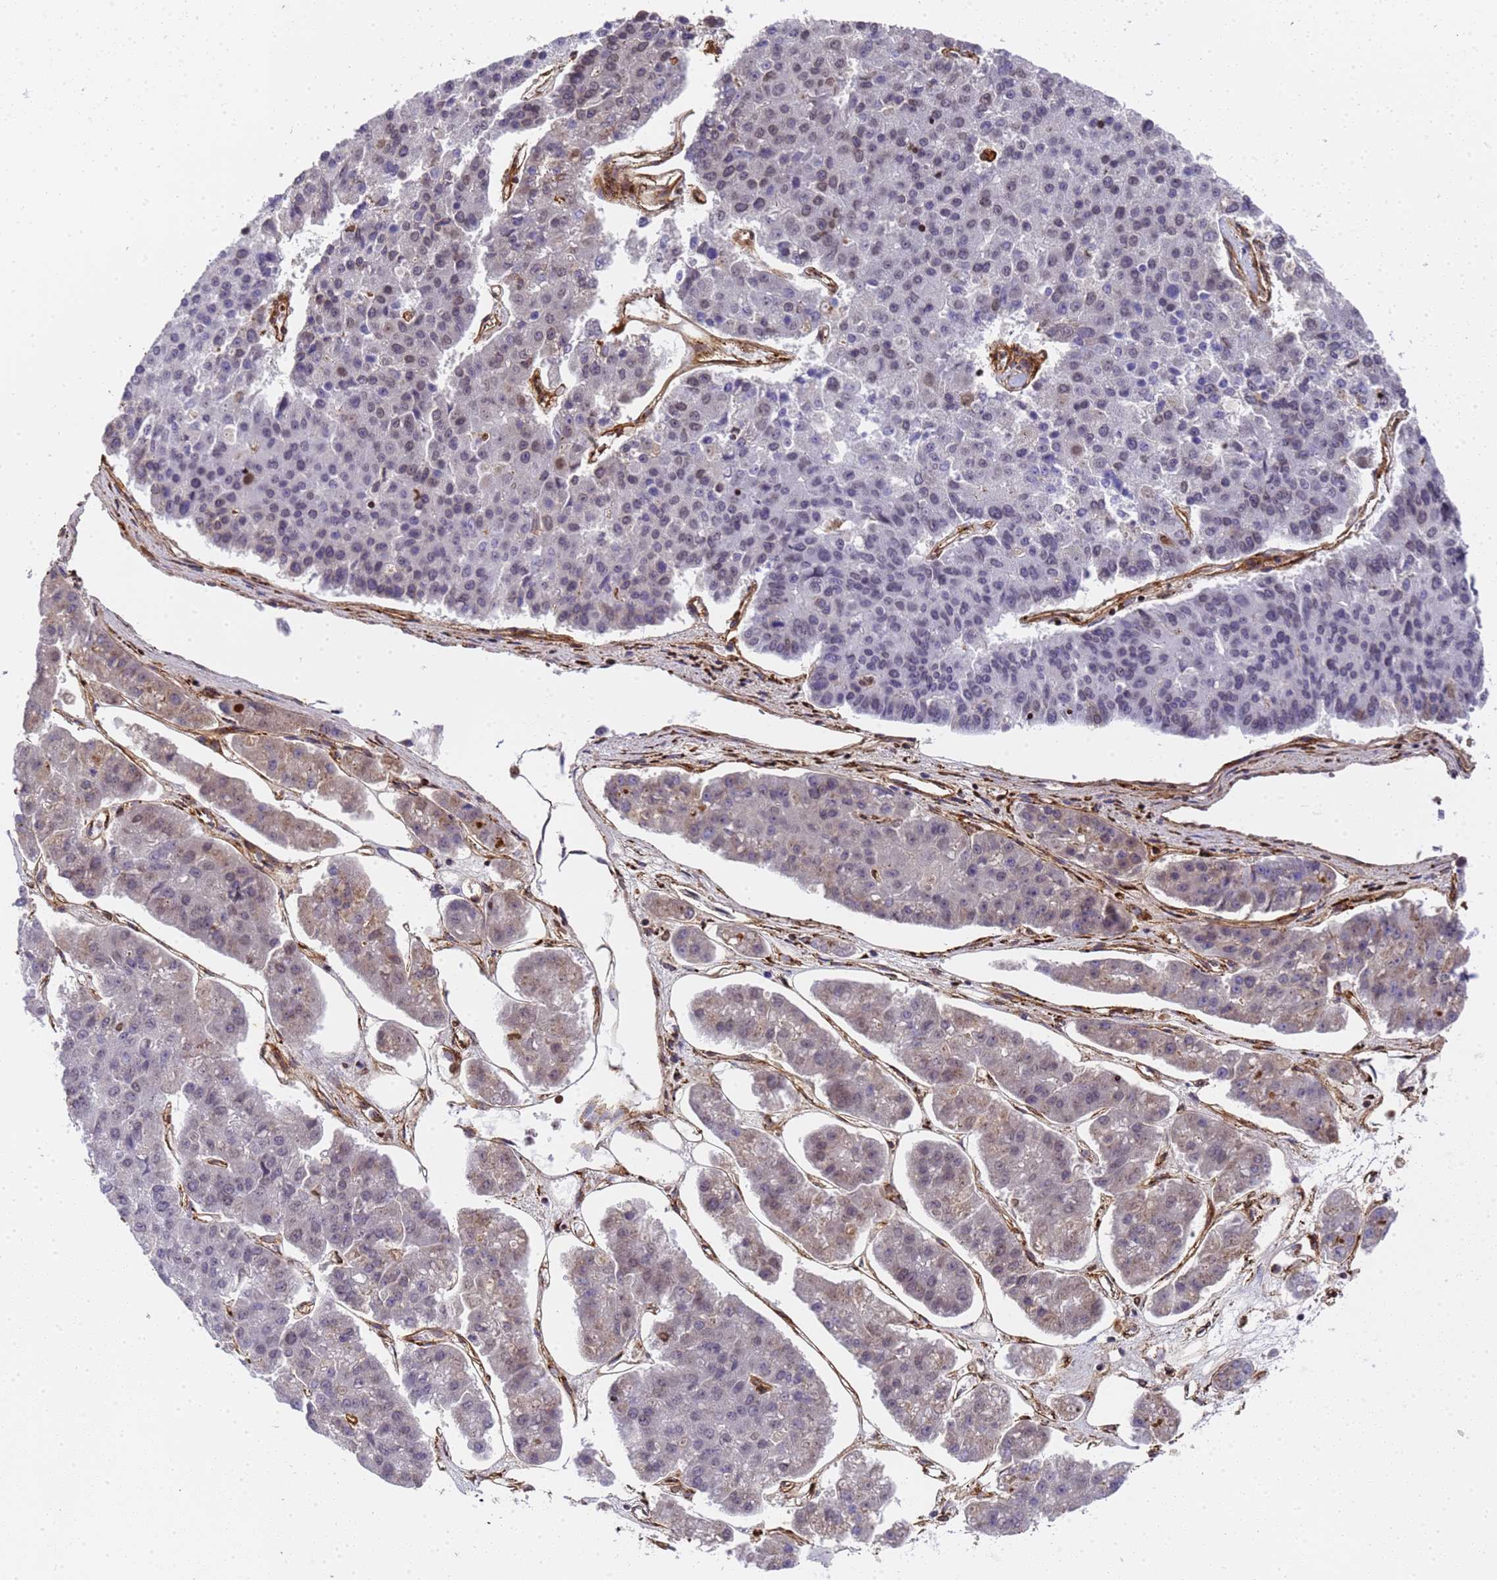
{"staining": {"intensity": "weak", "quantity": "<25%", "location": "nuclear"}, "tissue": "pancreatic cancer", "cell_type": "Tumor cells", "image_type": "cancer", "snomed": [{"axis": "morphology", "description": "Adenocarcinoma, NOS"}, {"axis": "topography", "description": "Pancreas"}], "caption": "An immunohistochemistry (IHC) photomicrograph of pancreatic cancer is shown. There is no staining in tumor cells of pancreatic cancer.", "gene": "IGFBP7", "patient": {"sex": "male", "age": 50}}